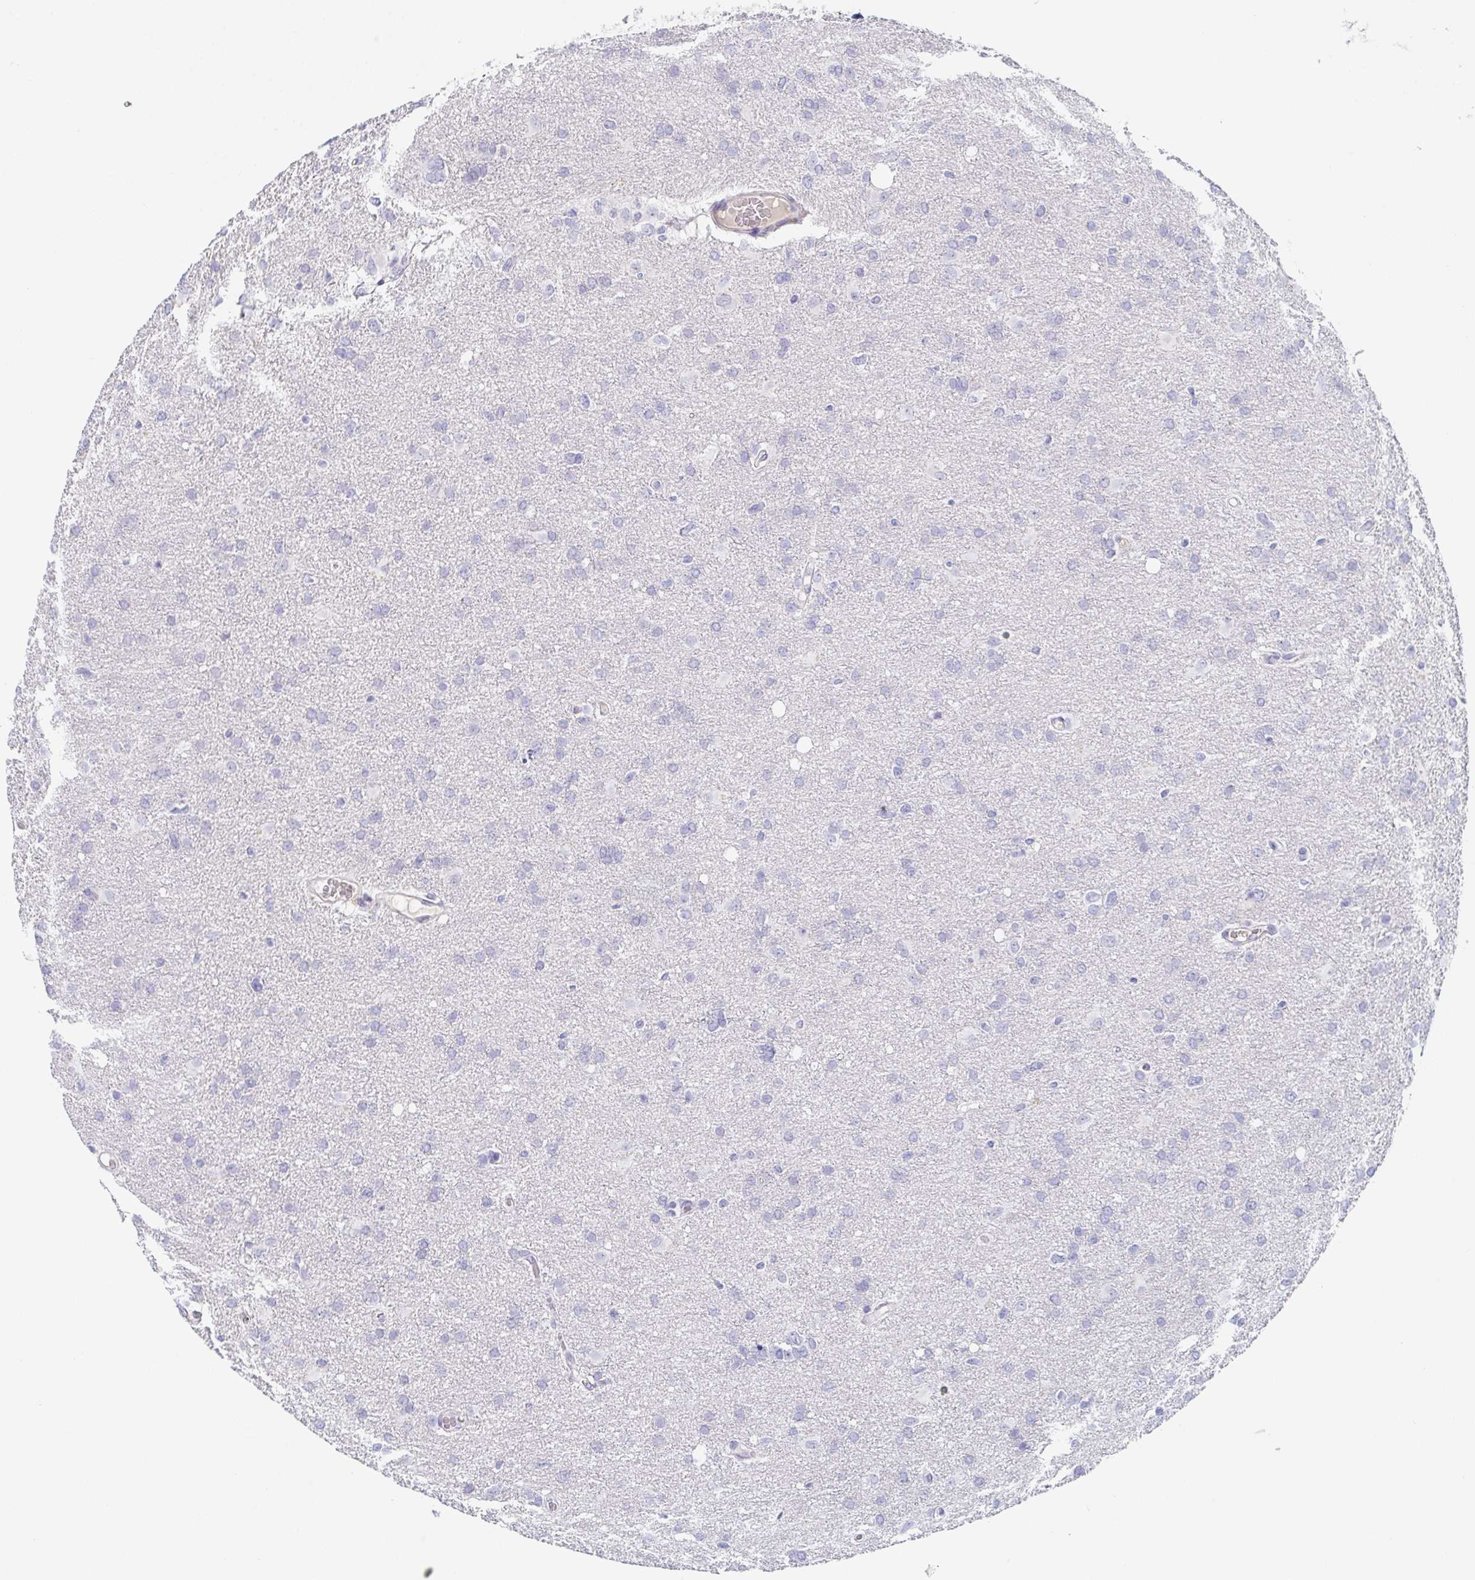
{"staining": {"intensity": "negative", "quantity": "none", "location": "none"}, "tissue": "glioma", "cell_type": "Tumor cells", "image_type": "cancer", "snomed": [{"axis": "morphology", "description": "Glioma, malignant, High grade"}, {"axis": "topography", "description": "Brain"}], "caption": "Immunohistochemical staining of human malignant glioma (high-grade) shows no significant staining in tumor cells.", "gene": "RHOV", "patient": {"sex": "male", "age": 53}}